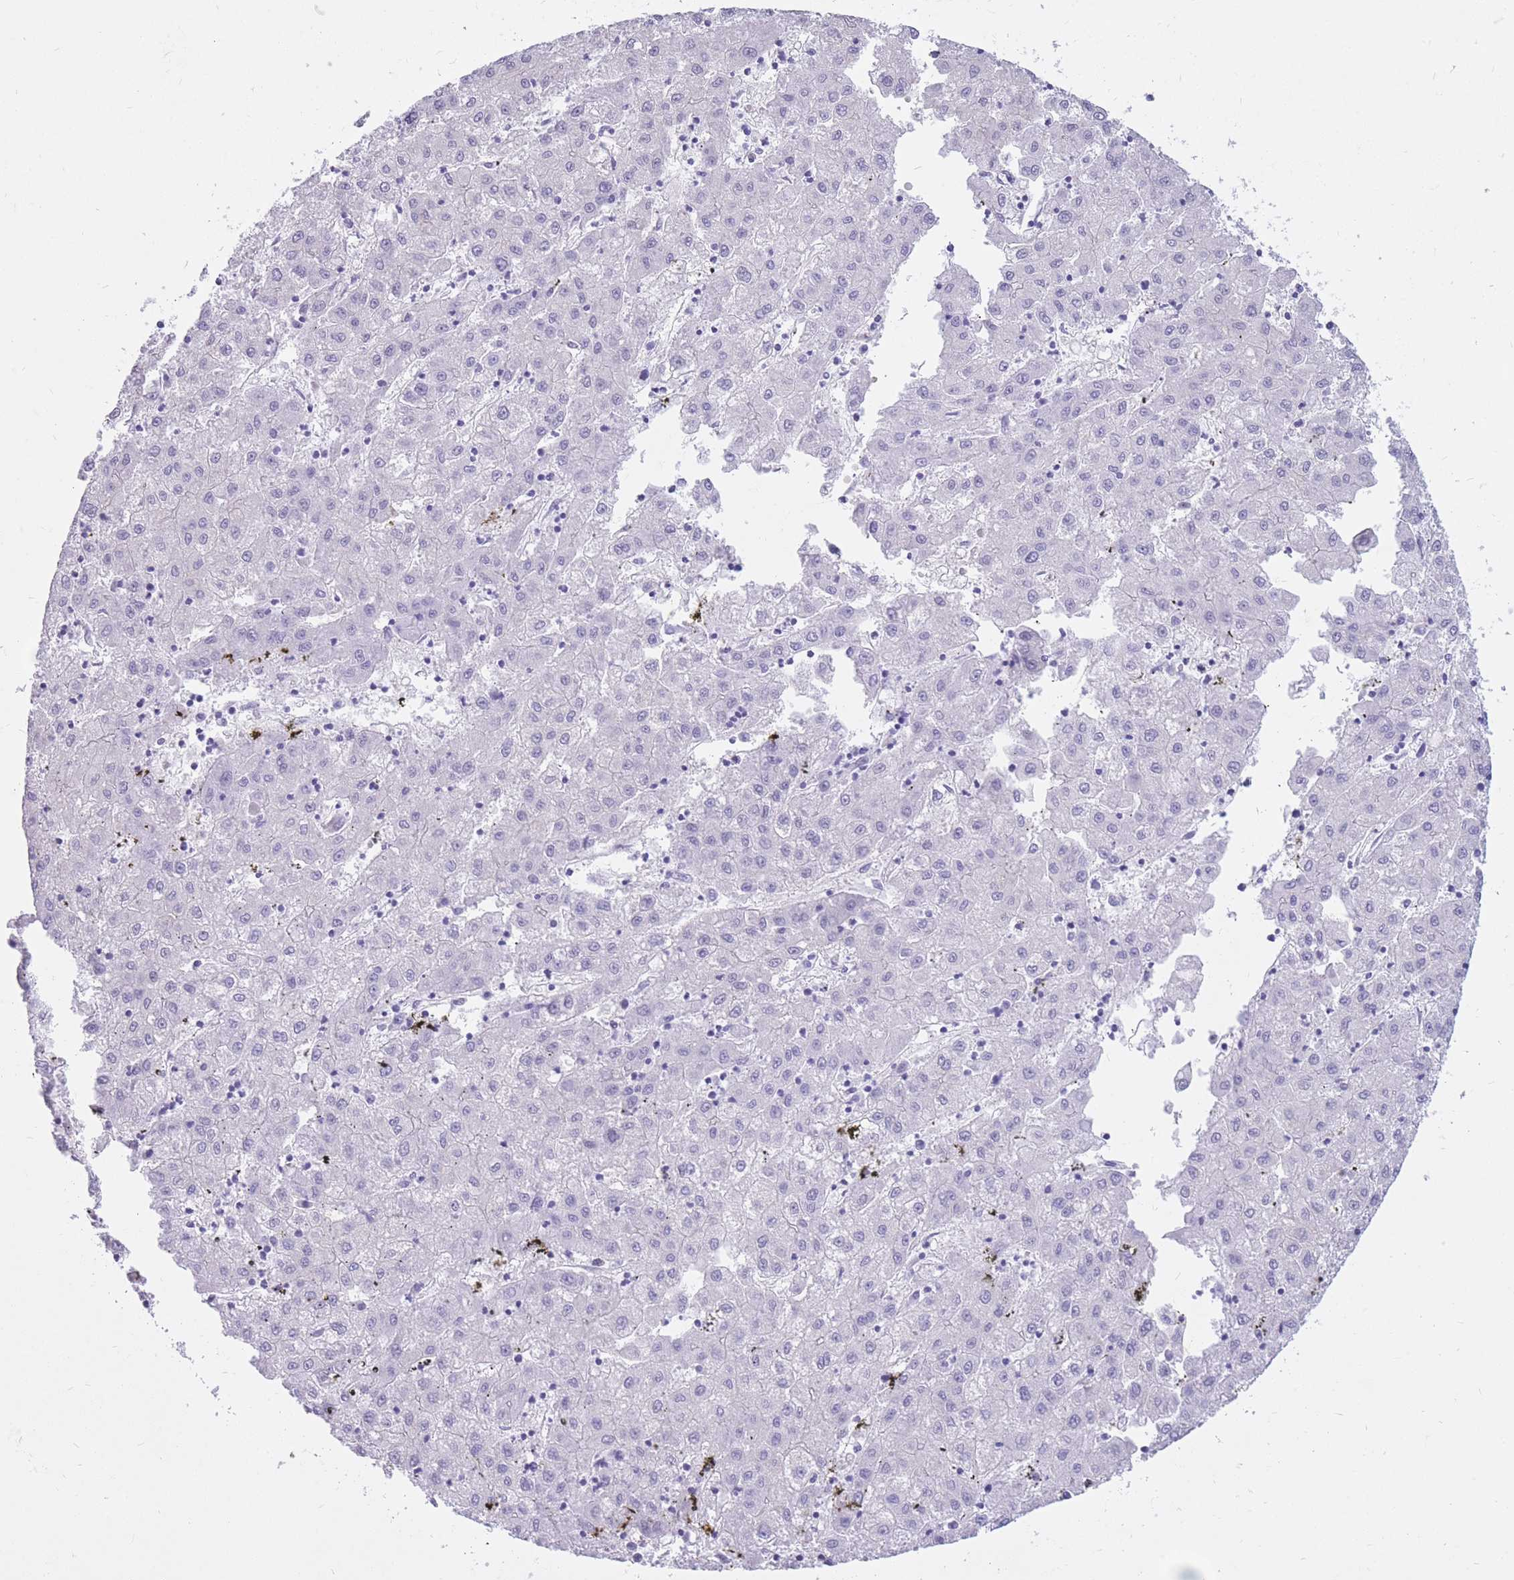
{"staining": {"intensity": "negative", "quantity": "none", "location": "none"}, "tissue": "liver cancer", "cell_type": "Tumor cells", "image_type": "cancer", "snomed": [{"axis": "morphology", "description": "Carcinoma, Hepatocellular, NOS"}, {"axis": "topography", "description": "Liver"}], "caption": "An IHC micrograph of liver cancer is shown. There is no staining in tumor cells of liver cancer. (Brightfield microscopy of DAB IHC at high magnification).", "gene": "CYP21A2", "patient": {"sex": "male", "age": 72}}